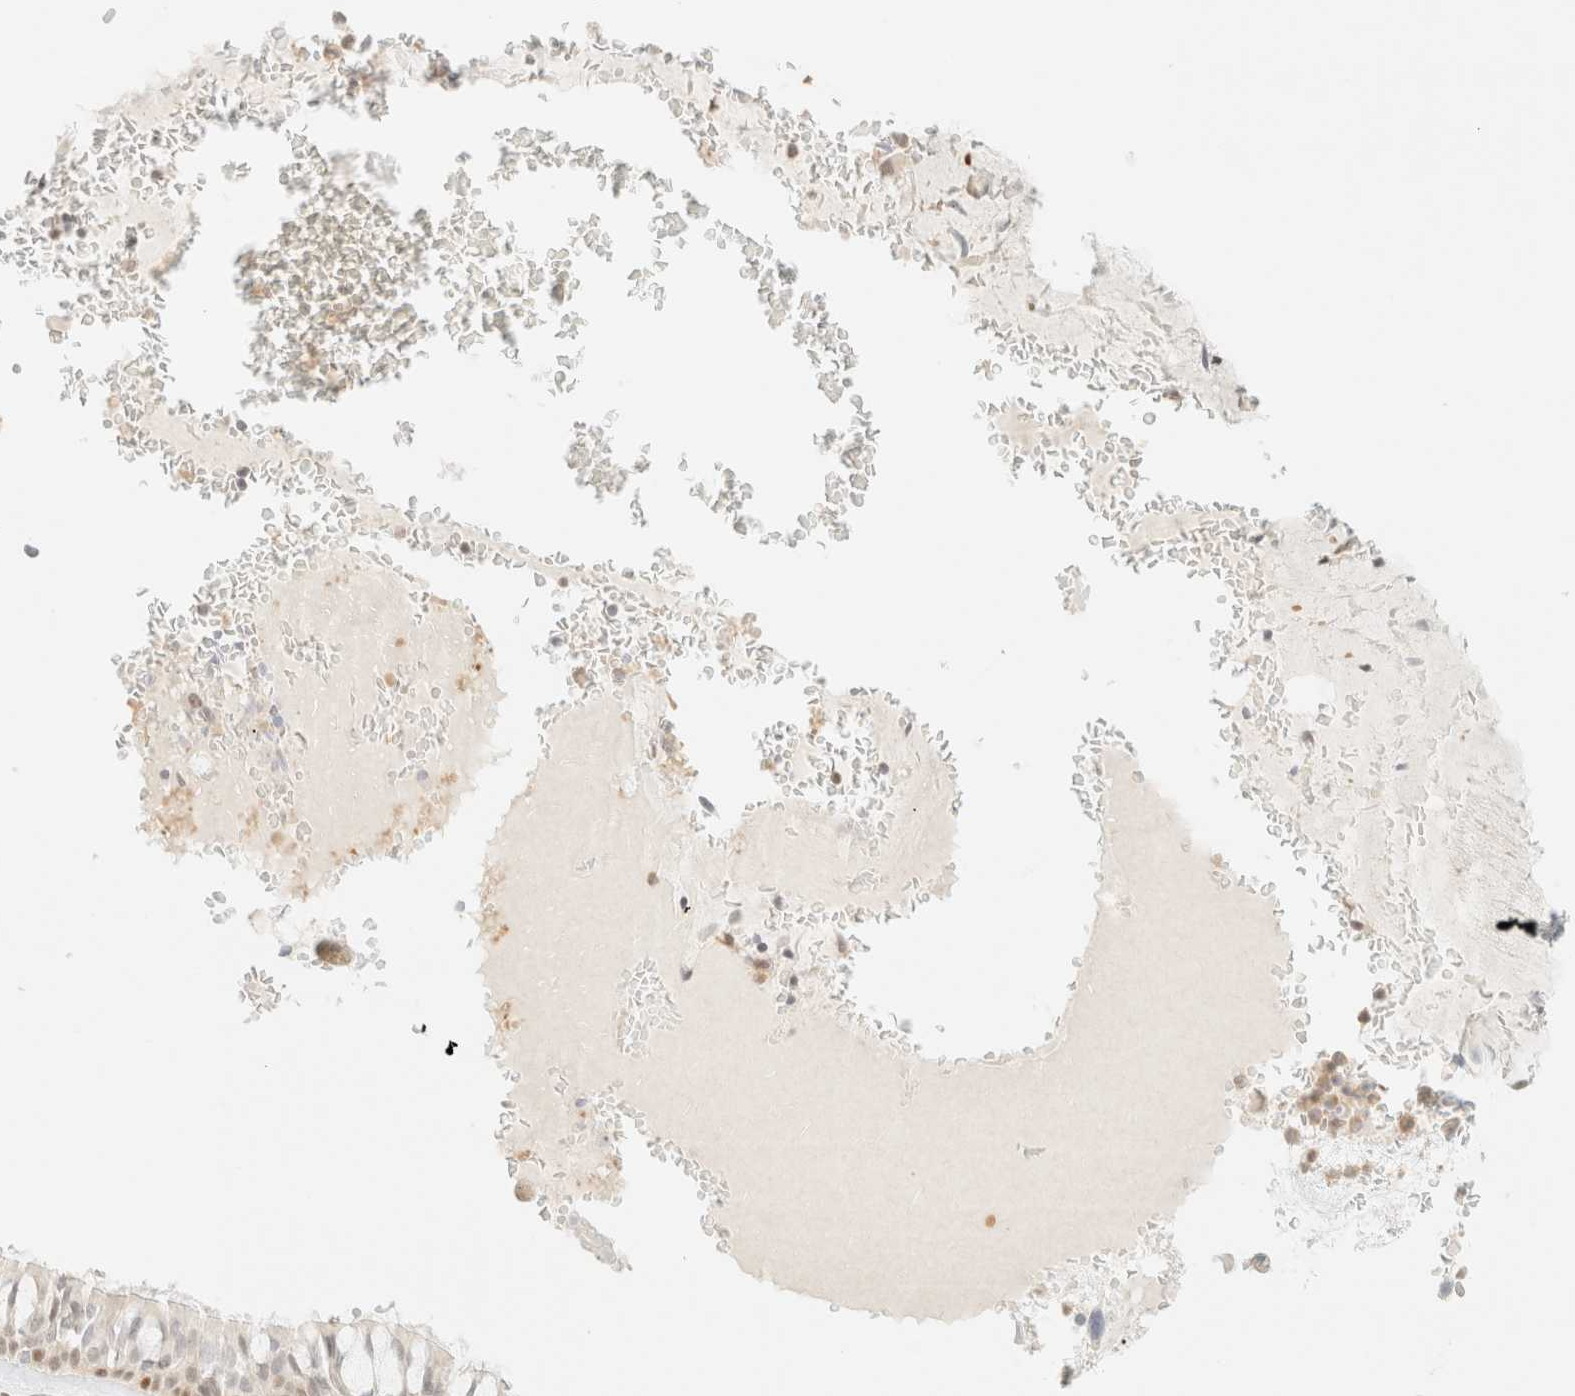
{"staining": {"intensity": "weak", "quantity": ">75%", "location": "cytoplasmic/membranous,nuclear"}, "tissue": "bronchus", "cell_type": "Respiratory epithelial cells", "image_type": "normal", "snomed": [{"axis": "morphology", "description": "Normal tissue, NOS"}, {"axis": "topography", "description": "Bronchus"}], "caption": "This histopathology image displays normal bronchus stained with IHC to label a protein in brown. The cytoplasmic/membranous,nuclear of respiratory epithelial cells show weak positivity for the protein. Nuclei are counter-stained blue.", "gene": "TSR1", "patient": {"sex": "male", "age": 66}}